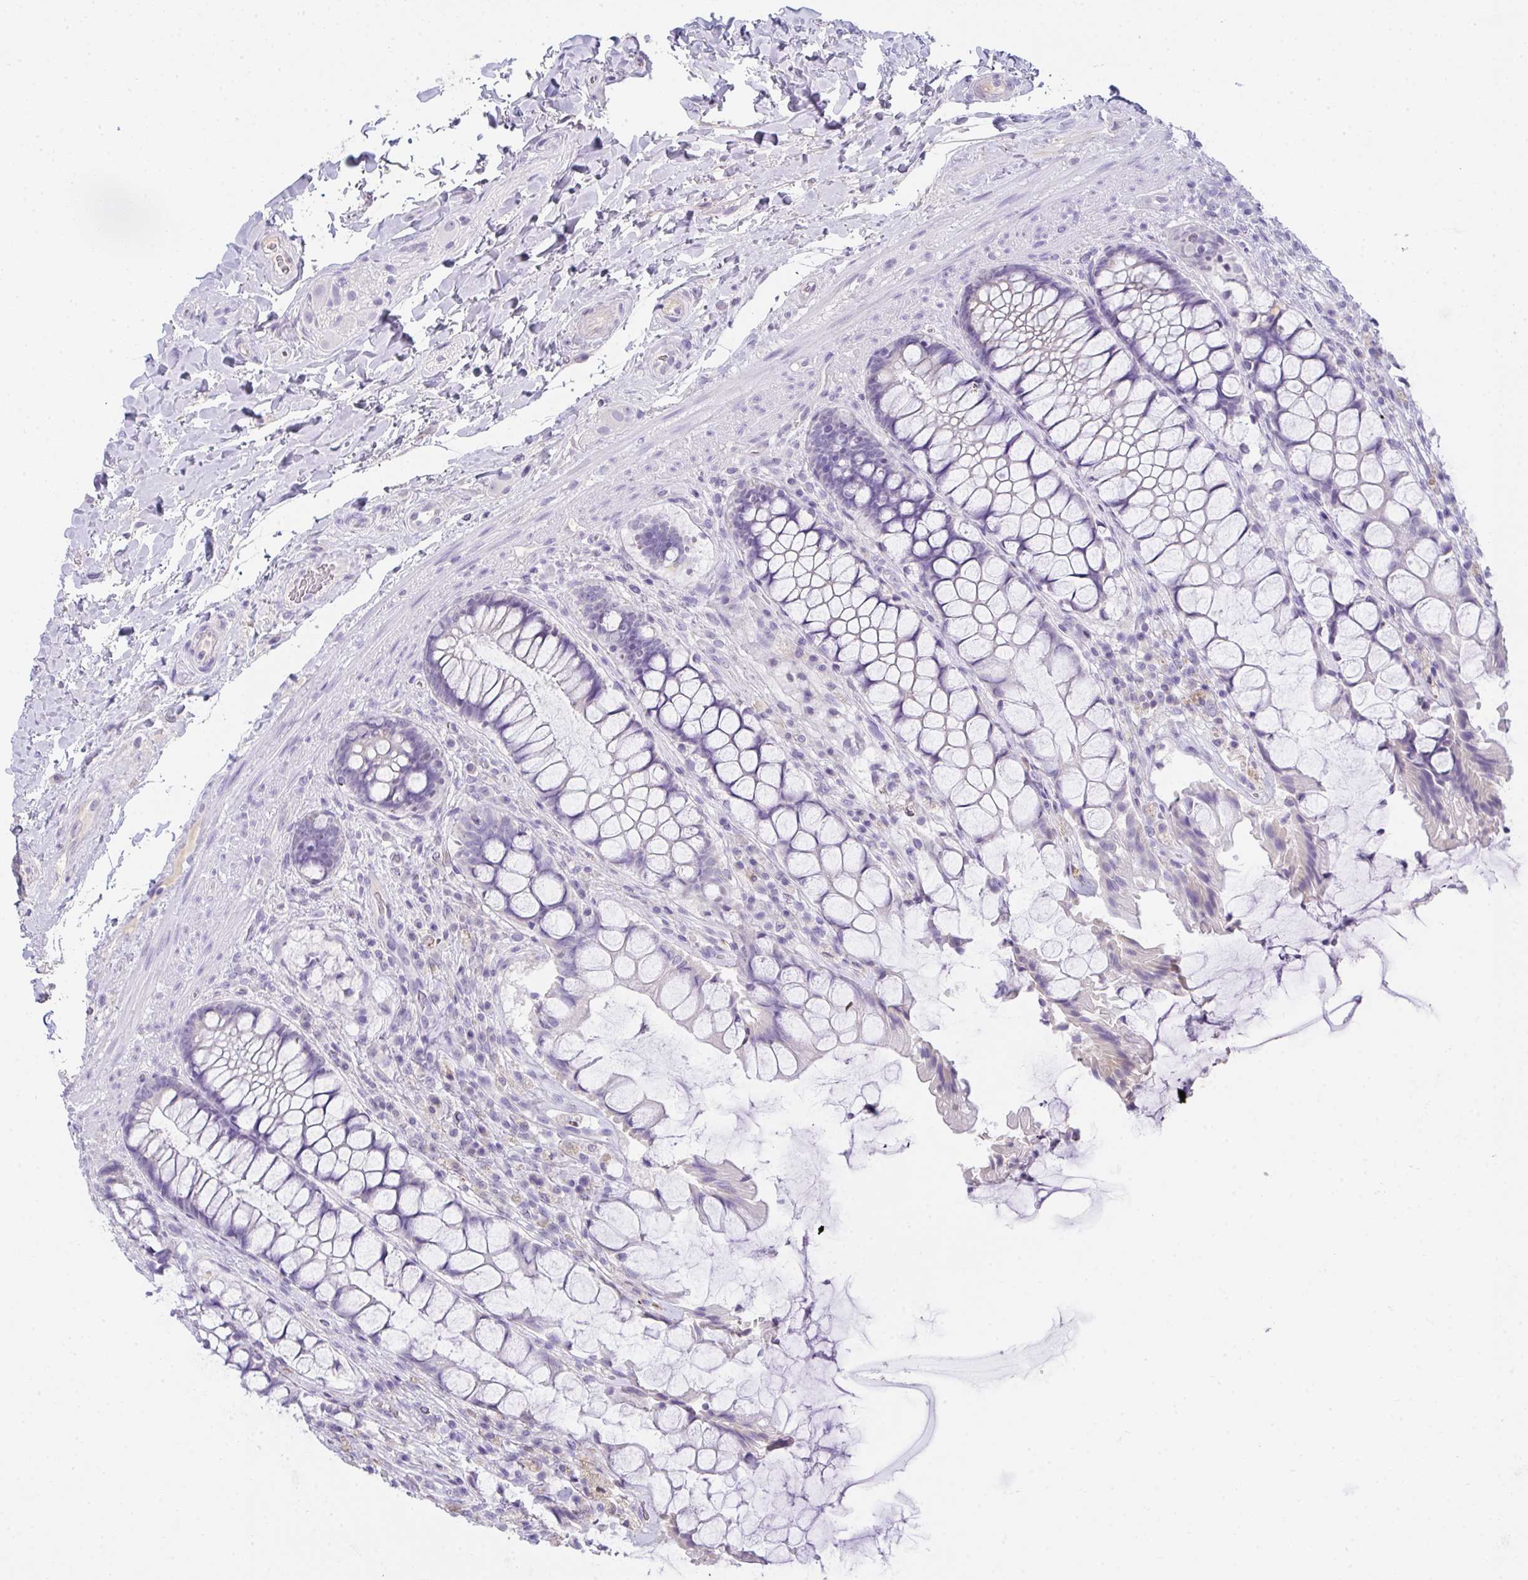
{"staining": {"intensity": "negative", "quantity": "none", "location": "none"}, "tissue": "rectum", "cell_type": "Glandular cells", "image_type": "normal", "snomed": [{"axis": "morphology", "description": "Normal tissue, NOS"}, {"axis": "topography", "description": "Rectum"}], "caption": "High power microscopy photomicrograph of an immunohistochemistry histopathology image of benign rectum, revealing no significant staining in glandular cells.", "gene": "COX7B", "patient": {"sex": "female", "age": 58}}